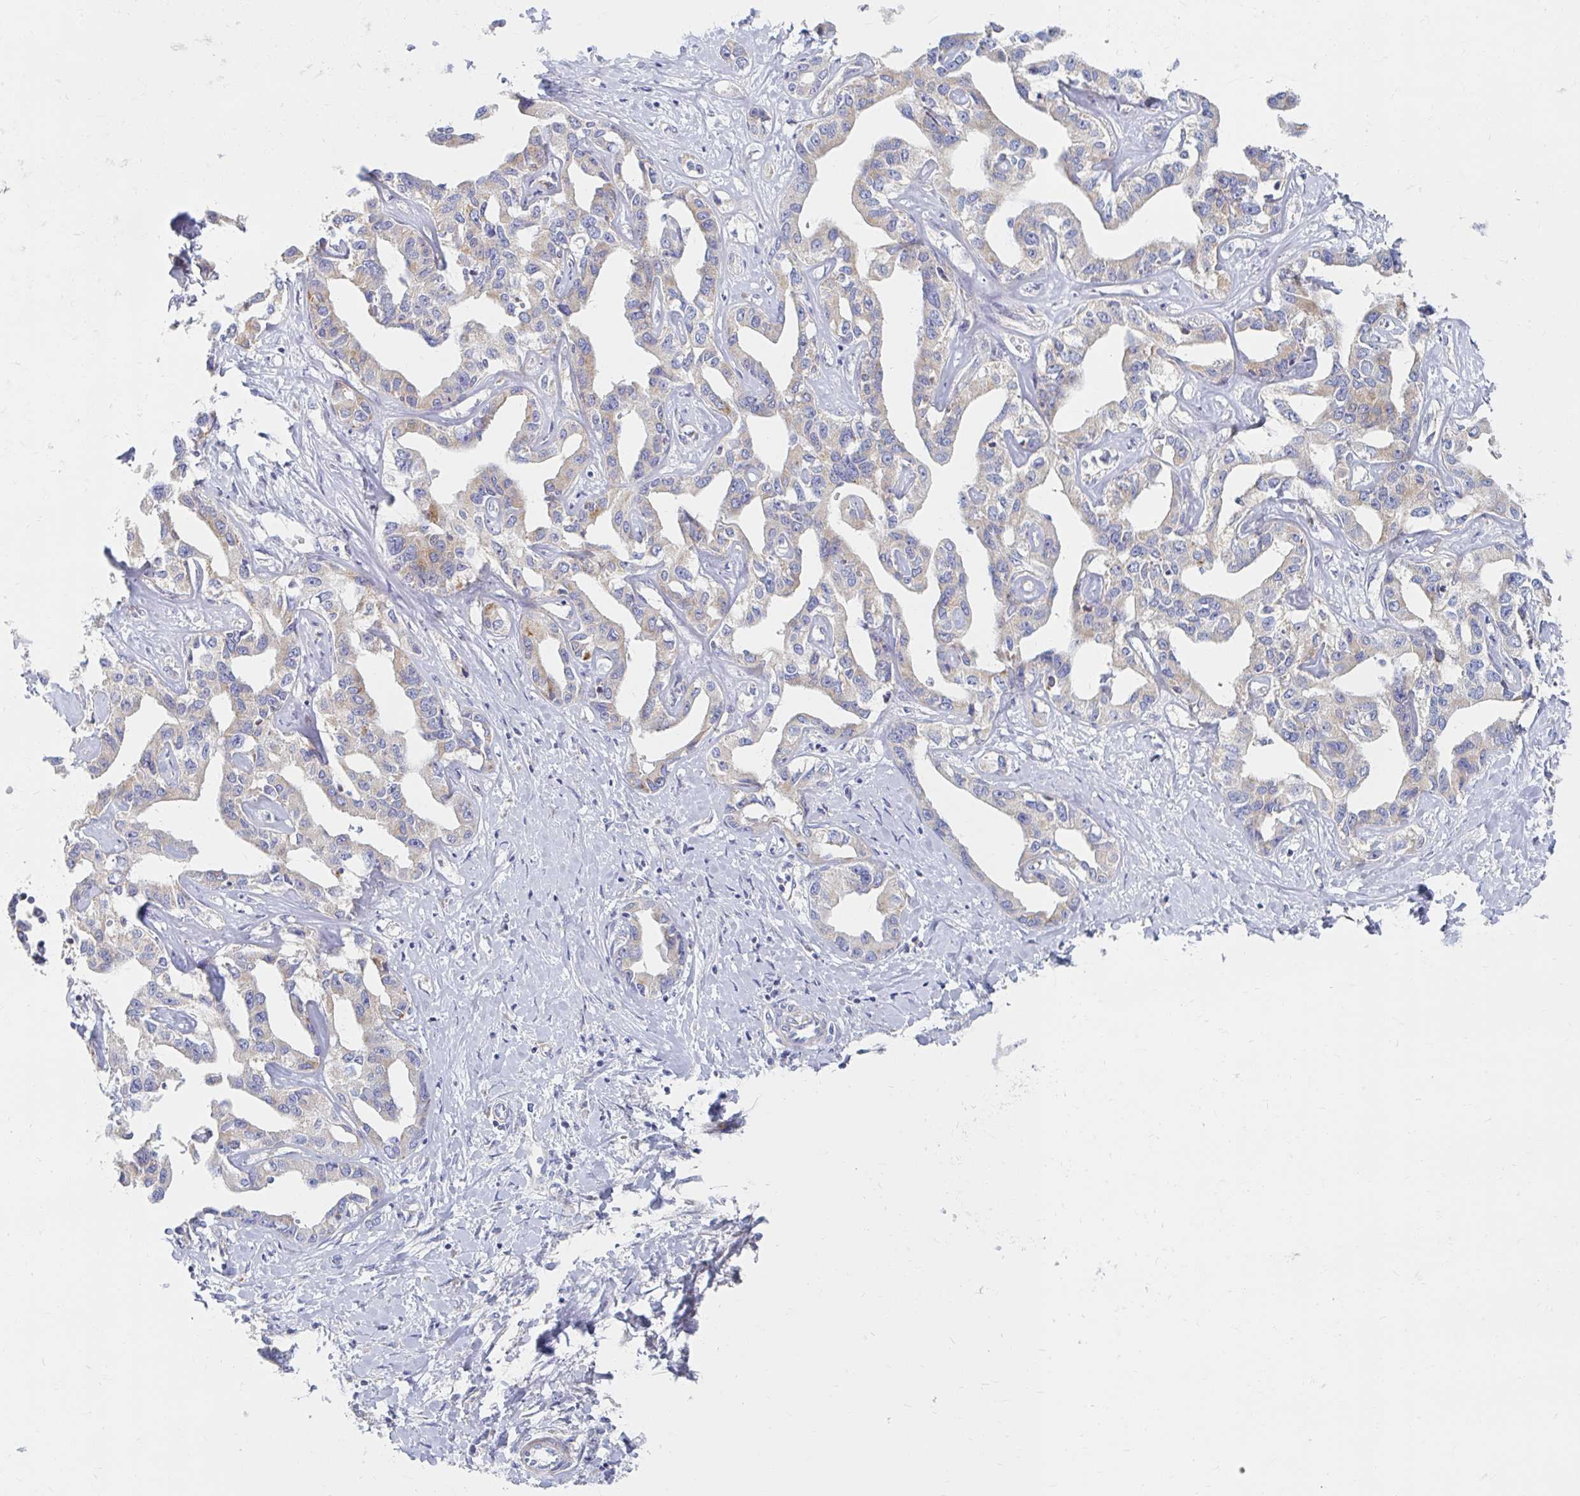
{"staining": {"intensity": "weak", "quantity": ">75%", "location": "cytoplasmic/membranous"}, "tissue": "liver cancer", "cell_type": "Tumor cells", "image_type": "cancer", "snomed": [{"axis": "morphology", "description": "Cholangiocarcinoma"}, {"axis": "topography", "description": "Liver"}], "caption": "Immunohistochemical staining of human liver cancer displays weak cytoplasmic/membranous protein positivity in approximately >75% of tumor cells. (Brightfield microscopy of DAB IHC at high magnification).", "gene": "MAVS", "patient": {"sex": "male", "age": 59}}